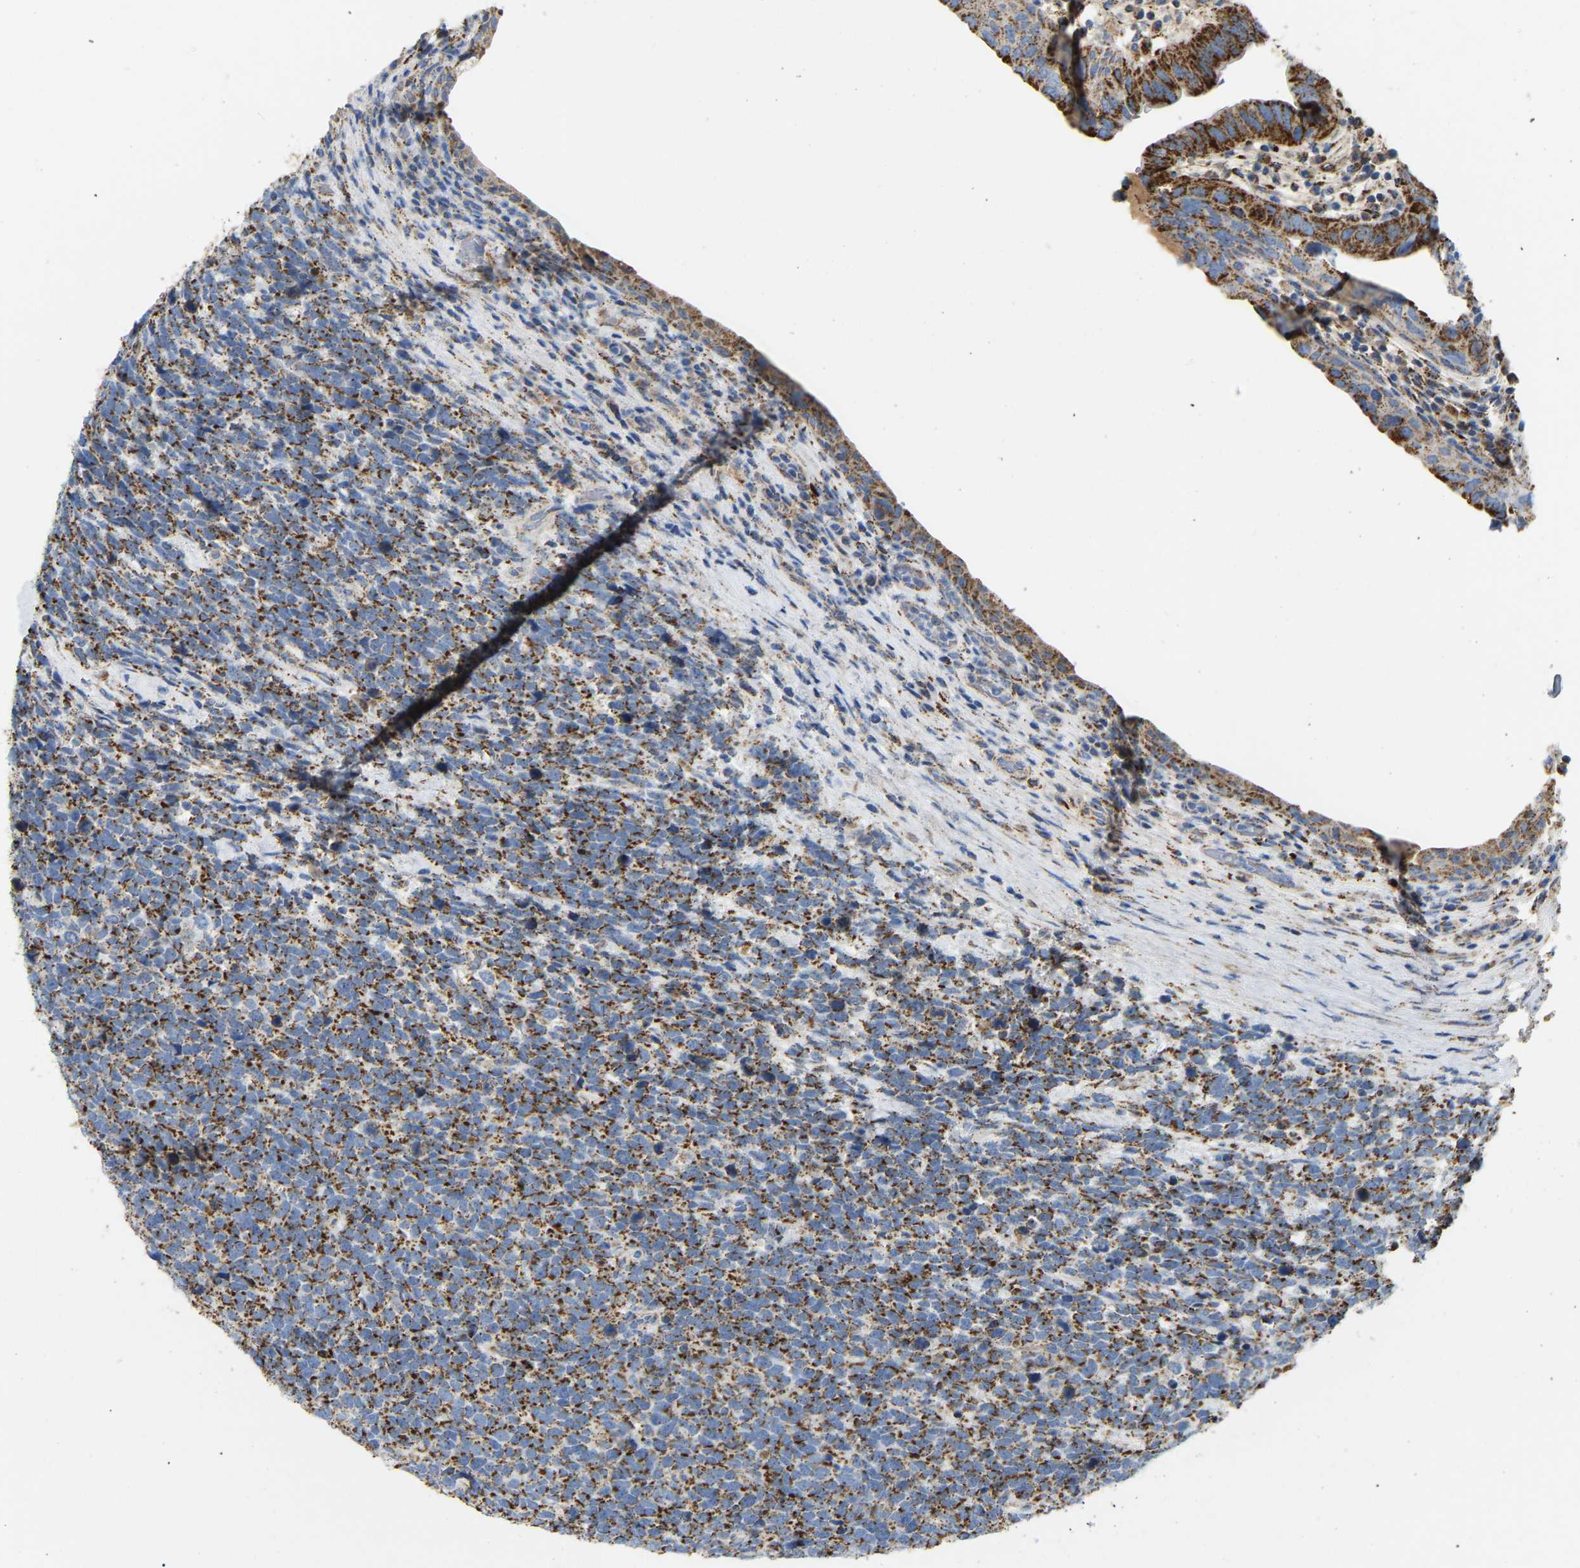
{"staining": {"intensity": "moderate", "quantity": ">75%", "location": "cytoplasmic/membranous"}, "tissue": "urothelial cancer", "cell_type": "Tumor cells", "image_type": "cancer", "snomed": [{"axis": "morphology", "description": "Urothelial carcinoma, High grade"}, {"axis": "topography", "description": "Urinary bladder"}], "caption": "A brown stain highlights moderate cytoplasmic/membranous expression of a protein in human urothelial cancer tumor cells. (Stains: DAB in brown, nuclei in blue, Microscopy: brightfield microscopy at high magnification).", "gene": "HIBADH", "patient": {"sex": "female", "age": 82}}